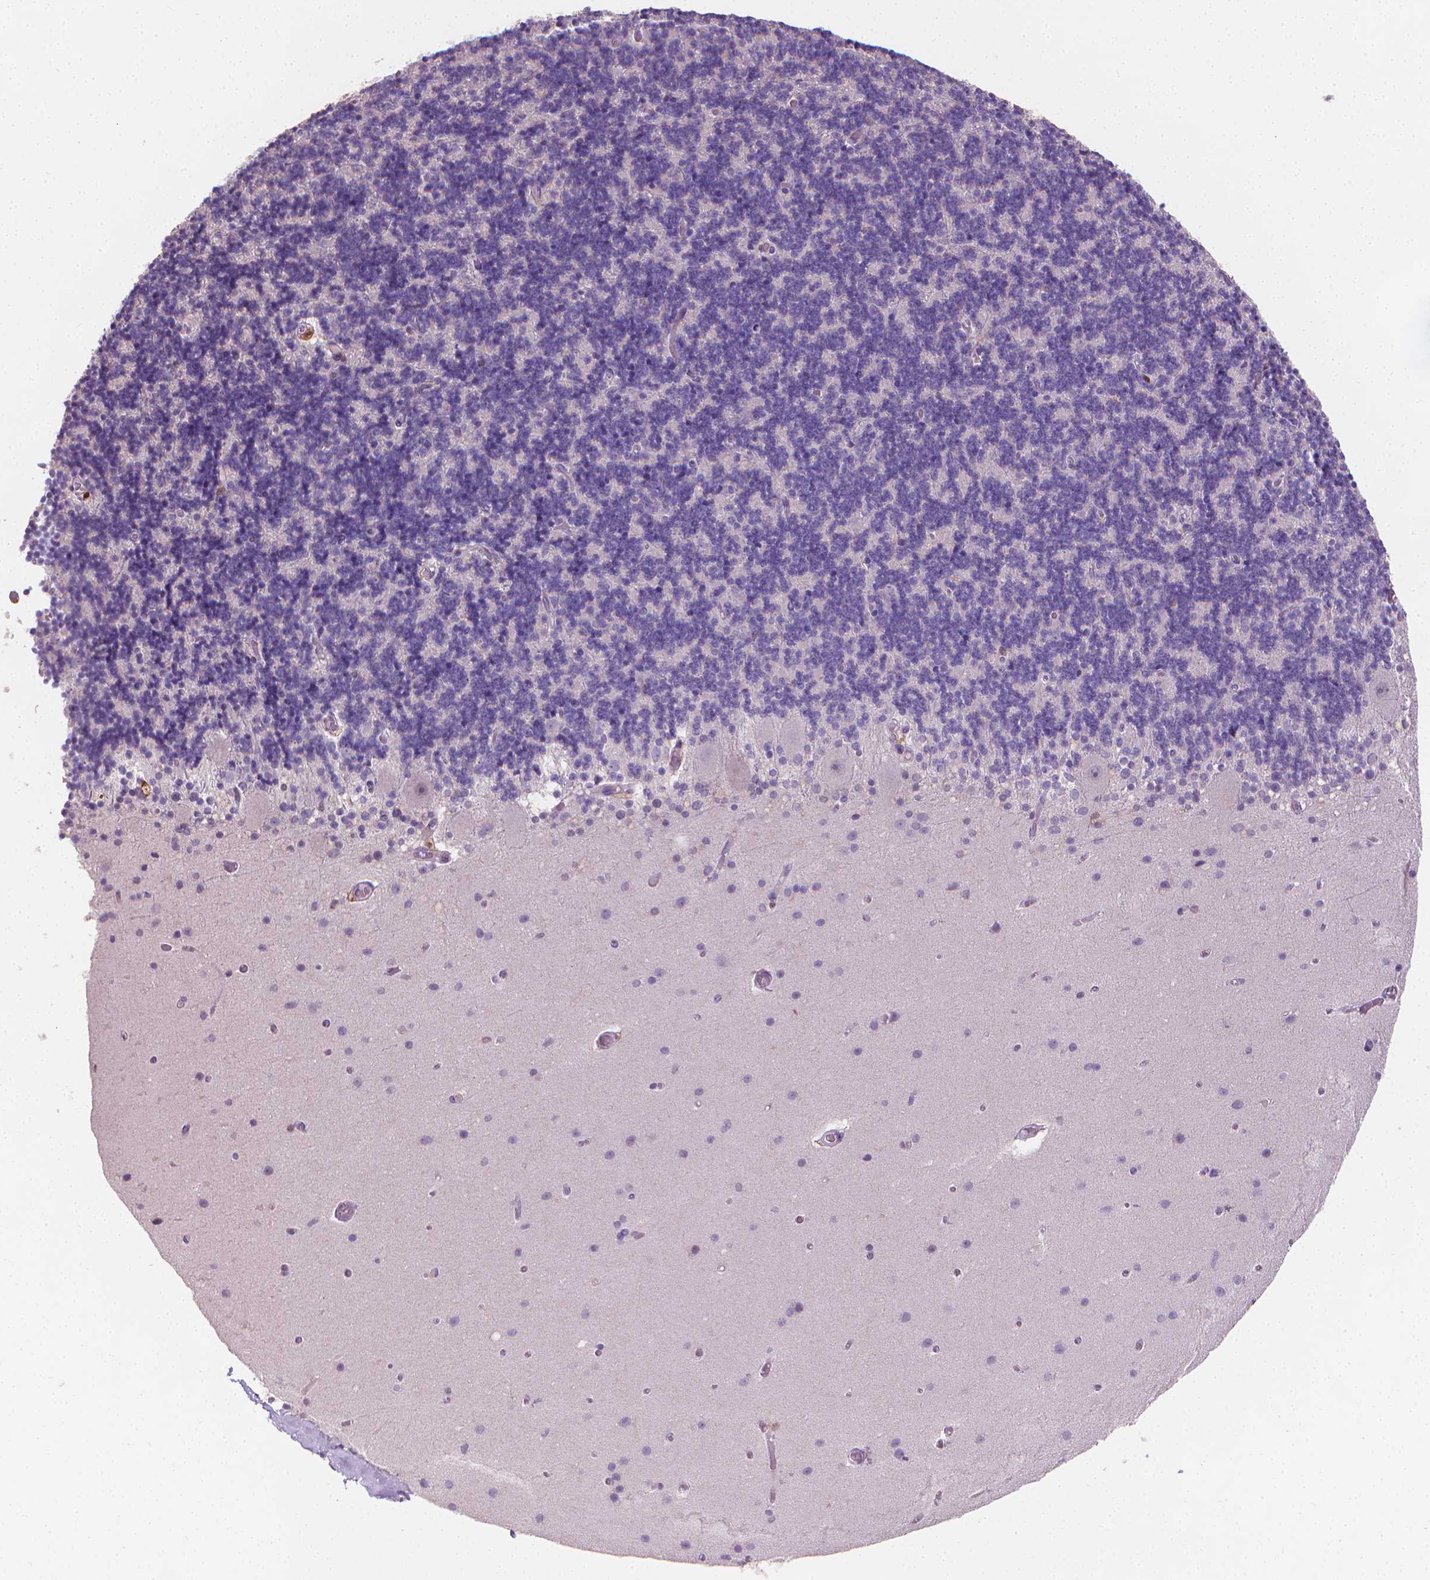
{"staining": {"intensity": "negative", "quantity": "none", "location": "none"}, "tissue": "cerebellum", "cell_type": "Cells in granular layer", "image_type": "normal", "snomed": [{"axis": "morphology", "description": "Normal tissue, NOS"}, {"axis": "topography", "description": "Cerebellum"}], "caption": "High power microscopy image of an immunohistochemistry (IHC) image of benign cerebellum, revealing no significant staining in cells in granular layer.", "gene": "TNFAIP2", "patient": {"sex": "male", "age": 70}}